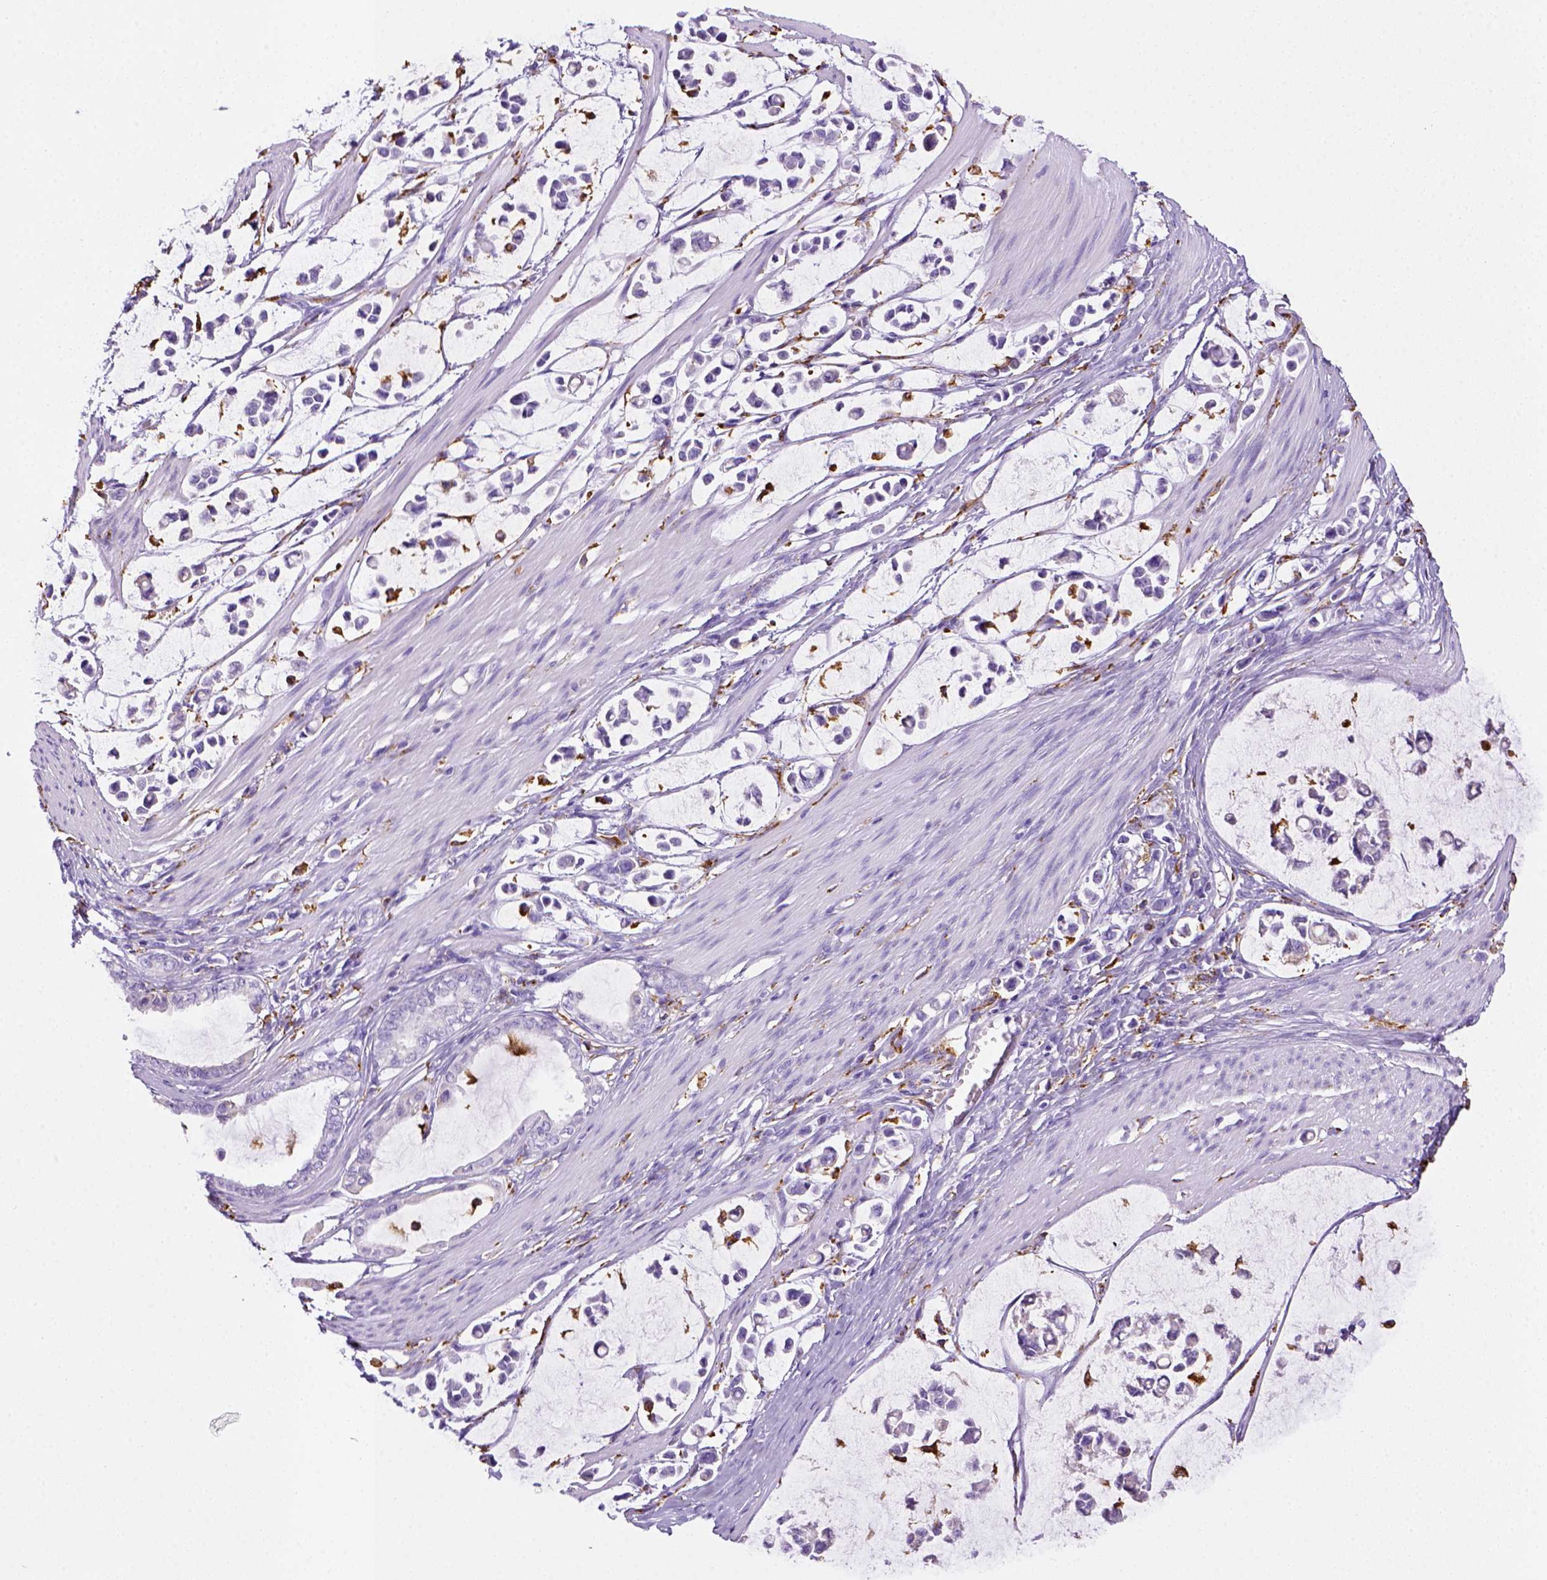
{"staining": {"intensity": "negative", "quantity": "none", "location": "none"}, "tissue": "stomach cancer", "cell_type": "Tumor cells", "image_type": "cancer", "snomed": [{"axis": "morphology", "description": "Adenocarcinoma, NOS"}, {"axis": "topography", "description": "Stomach"}], "caption": "Immunohistochemistry (IHC) of stomach cancer (adenocarcinoma) displays no staining in tumor cells.", "gene": "CD68", "patient": {"sex": "male", "age": 82}}